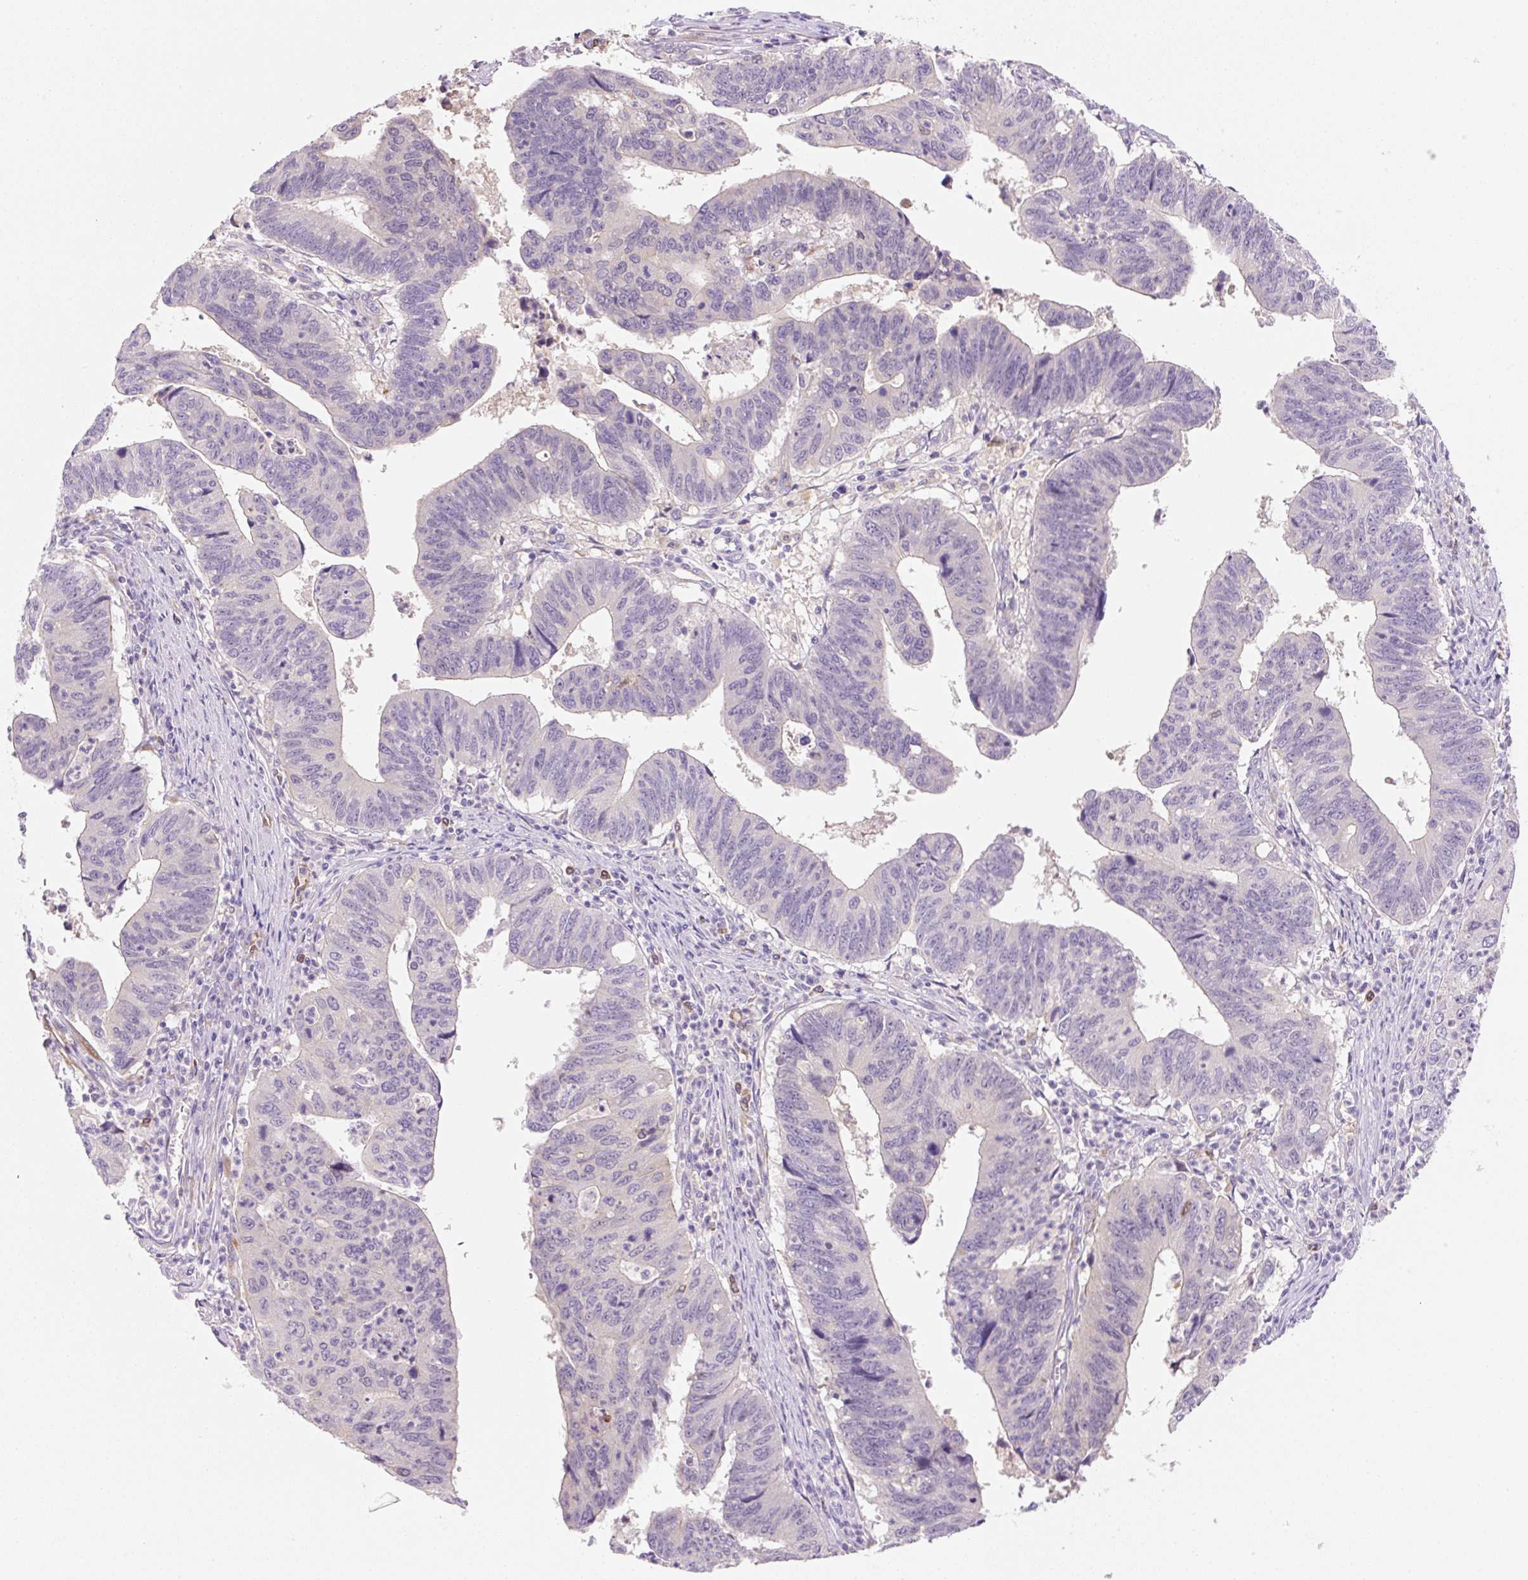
{"staining": {"intensity": "negative", "quantity": "none", "location": "none"}, "tissue": "stomach cancer", "cell_type": "Tumor cells", "image_type": "cancer", "snomed": [{"axis": "morphology", "description": "Adenocarcinoma, NOS"}, {"axis": "topography", "description": "Stomach"}], "caption": "There is no significant positivity in tumor cells of stomach adenocarcinoma.", "gene": "FABP5", "patient": {"sex": "male", "age": 59}}